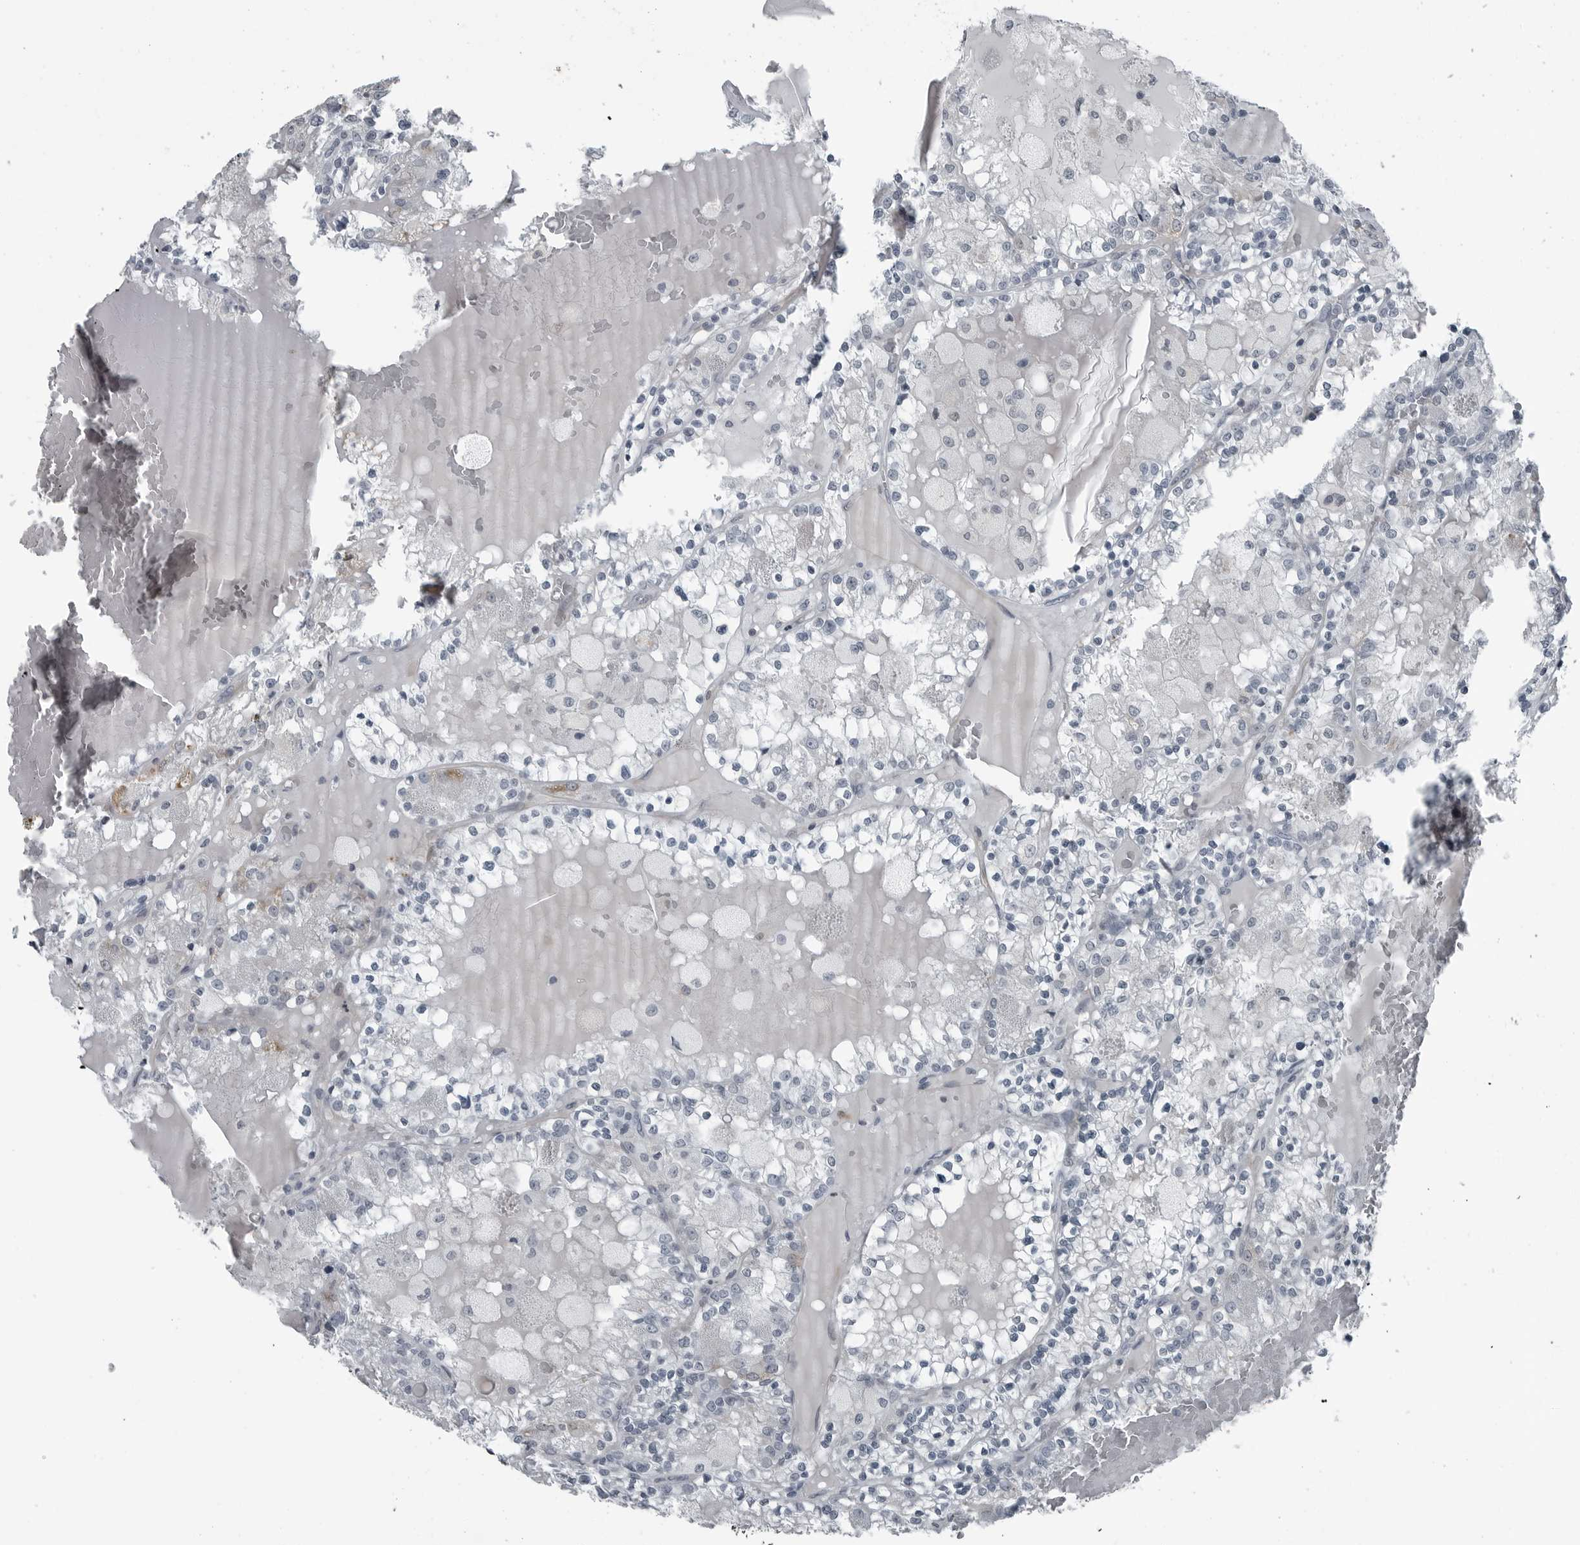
{"staining": {"intensity": "negative", "quantity": "none", "location": "none"}, "tissue": "renal cancer", "cell_type": "Tumor cells", "image_type": "cancer", "snomed": [{"axis": "morphology", "description": "Adenocarcinoma, NOS"}, {"axis": "topography", "description": "Kidney"}], "caption": "High magnification brightfield microscopy of renal adenocarcinoma stained with DAB (3,3'-diaminobenzidine) (brown) and counterstained with hematoxylin (blue): tumor cells show no significant expression. (Immunohistochemistry, brightfield microscopy, high magnification).", "gene": "GAK", "patient": {"sex": "female", "age": 56}}